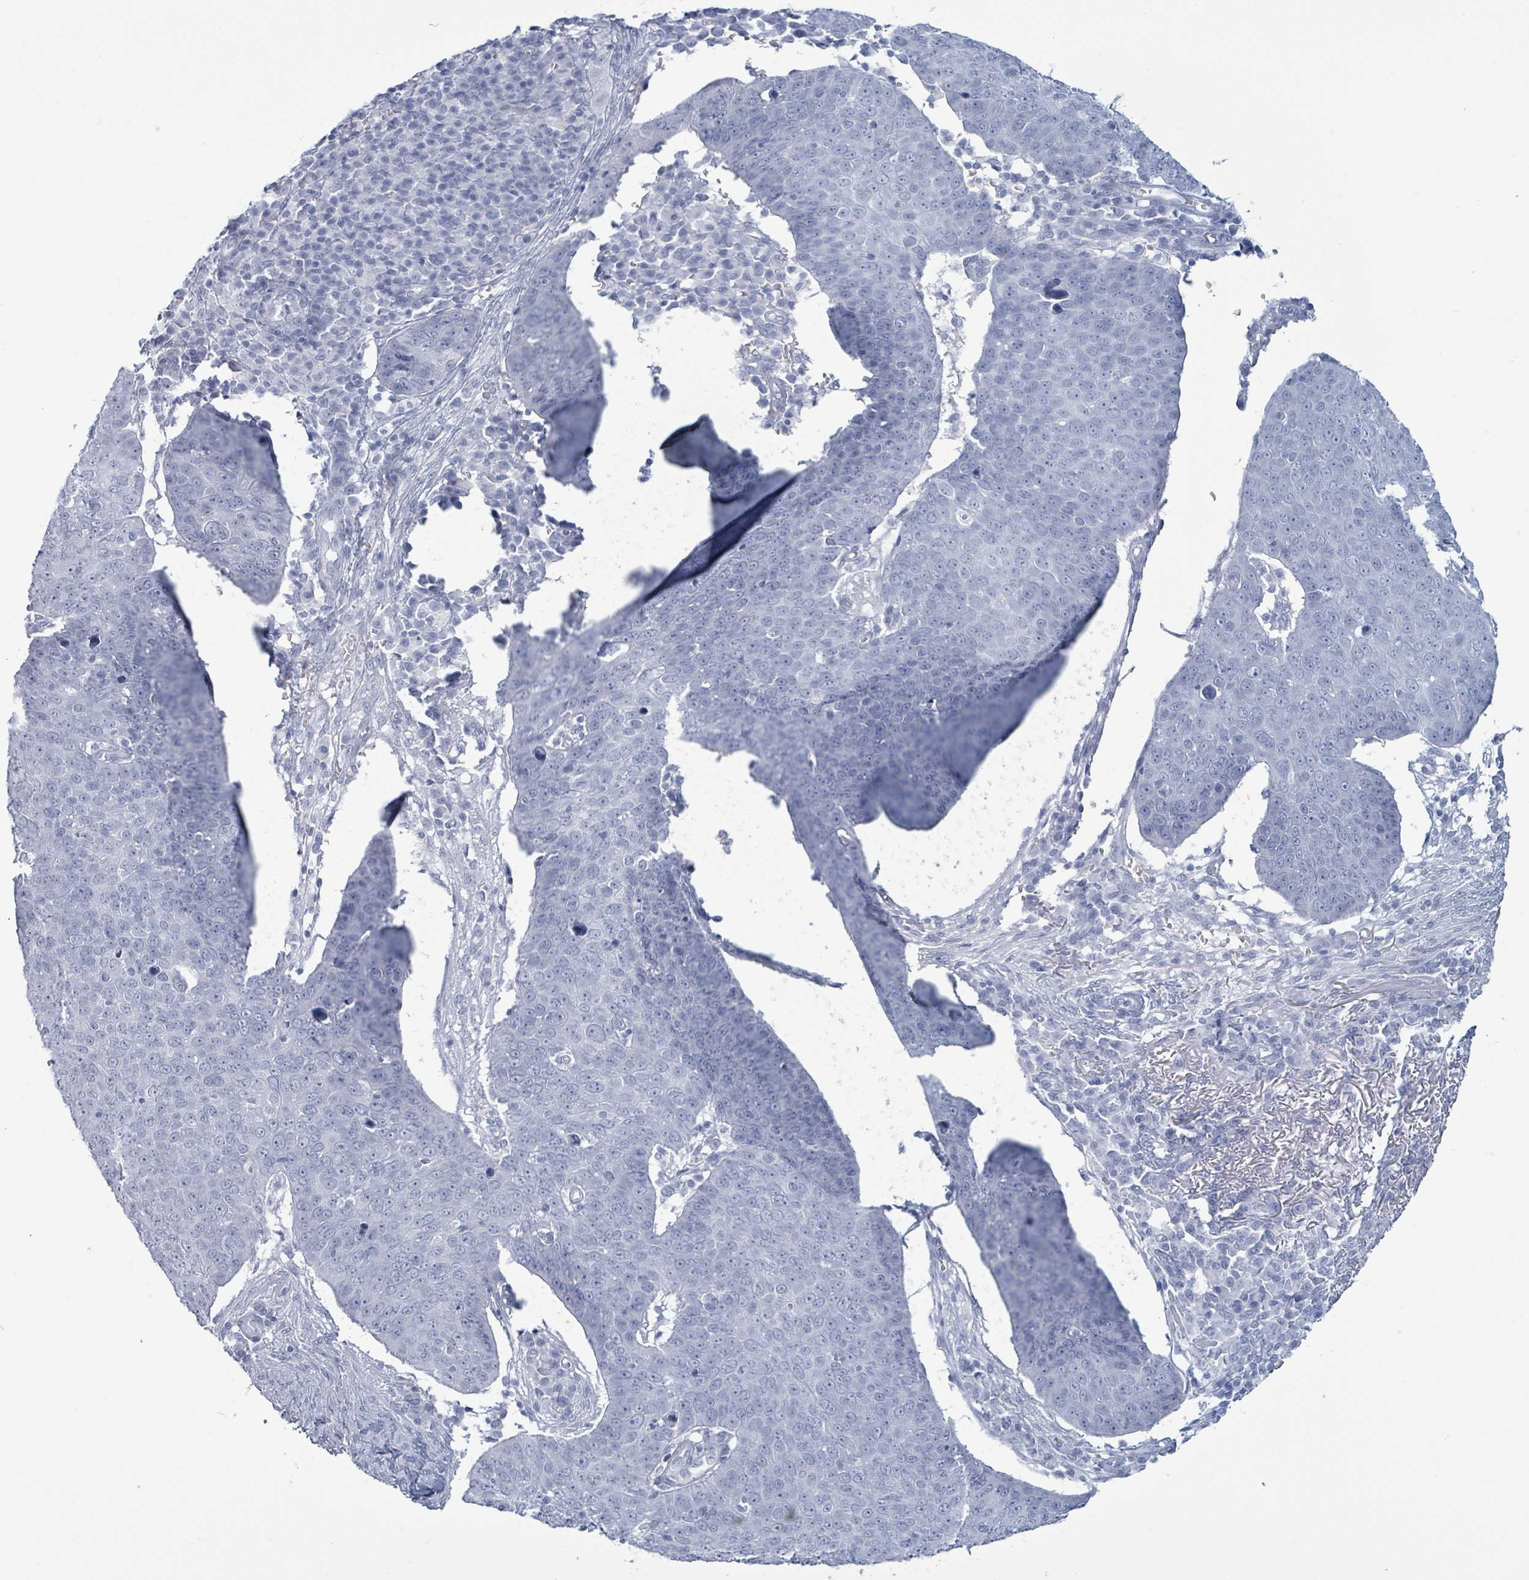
{"staining": {"intensity": "negative", "quantity": "none", "location": "none"}, "tissue": "skin cancer", "cell_type": "Tumor cells", "image_type": "cancer", "snomed": [{"axis": "morphology", "description": "Squamous cell carcinoma, NOS"}, {"axis": "topography", "description": "Skin"}], "caption": "High magnification brightfield microscopy of skin squamous cell carcinoma stained with DAB (3,3'-diaminobenzidine) (brown) and counterstained with hematoxylin (blue): tumor cells show no significant staining.", "gene": "KRT8", "patient": {"sex": "male", "age": 71}}